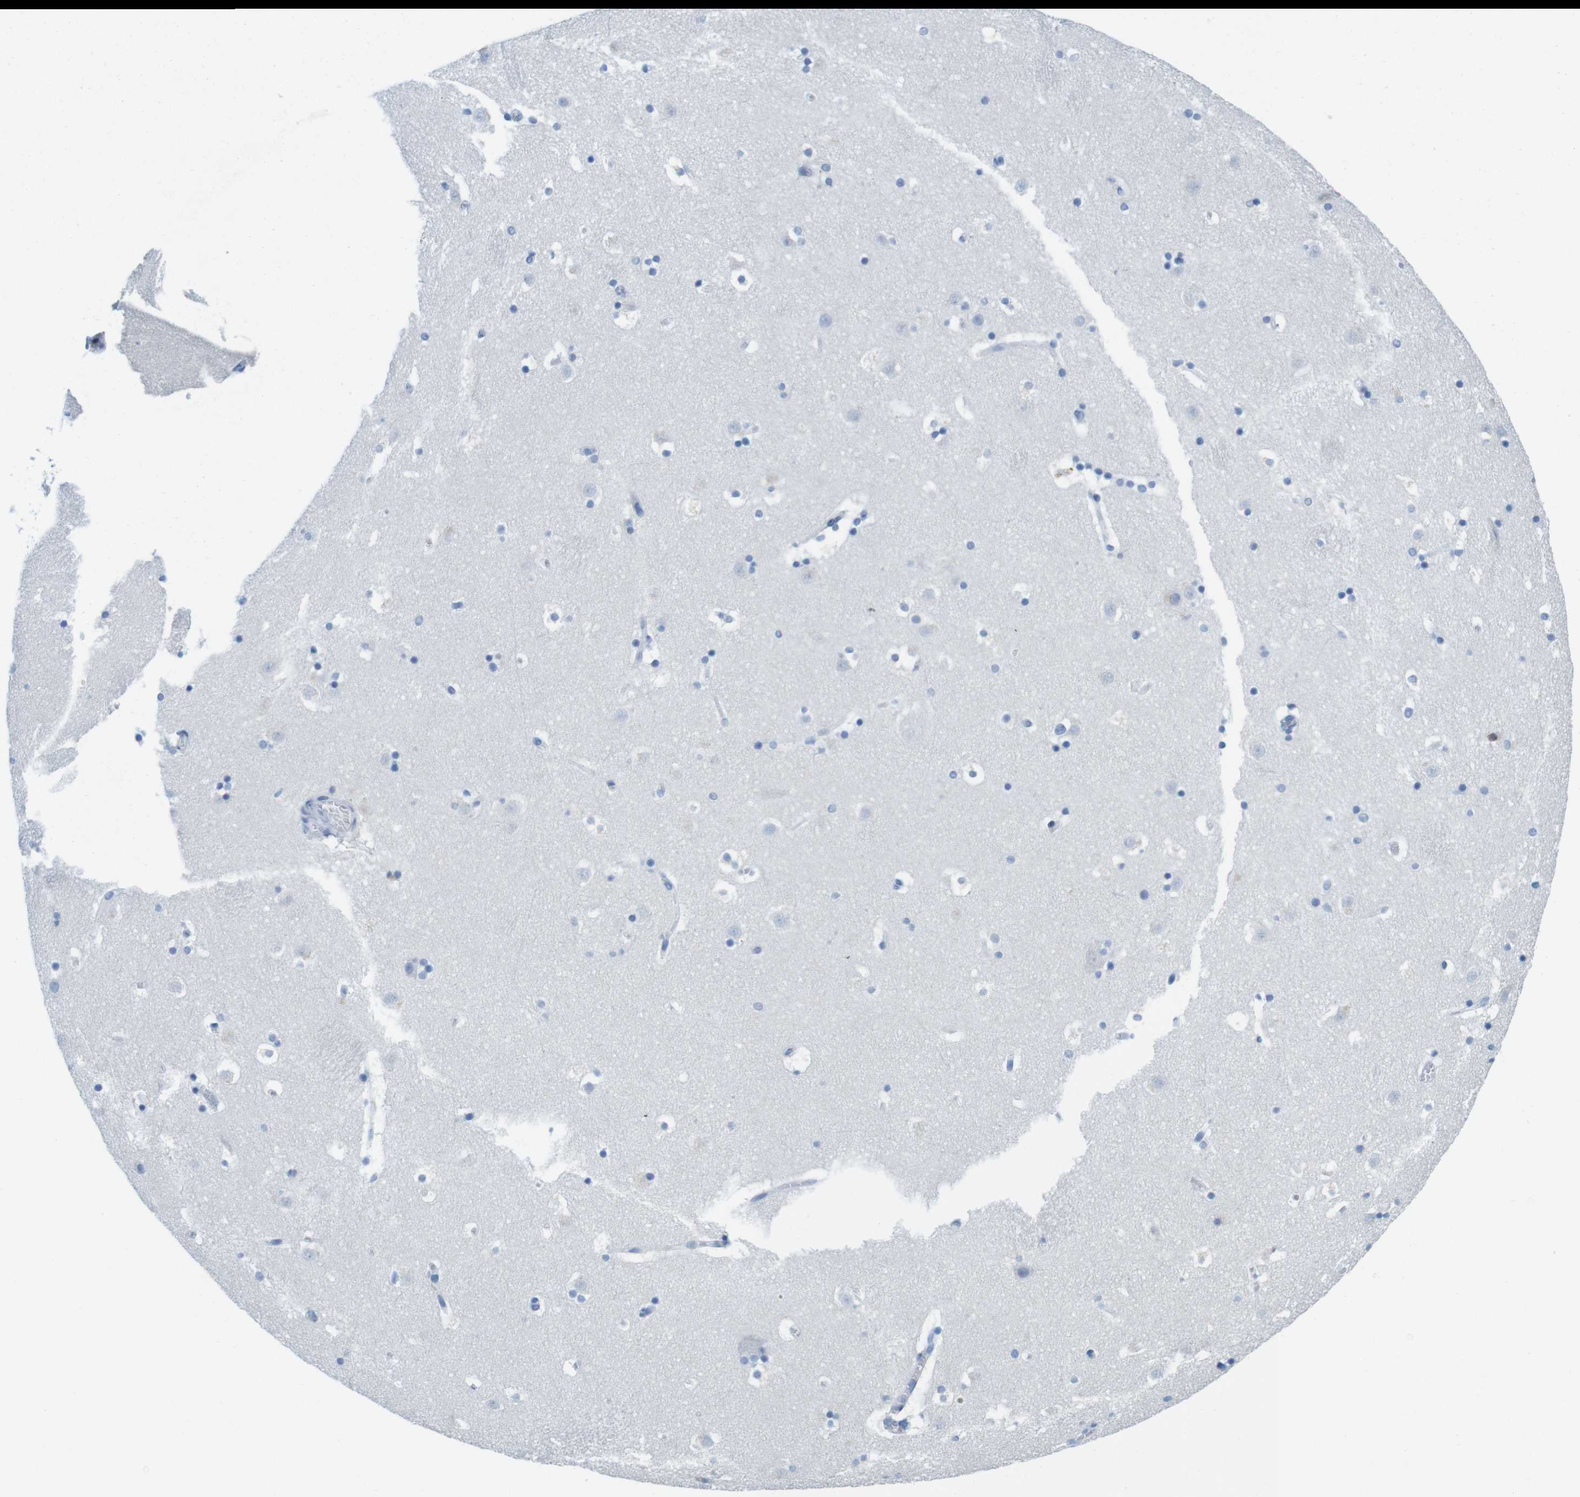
{"staining": {"intensity": "negative", "quantity": "none", "location": "none"}, "tissue": "caudate", "cell_type": "Glial cells", "image_type": "normal", "snomed": [{"axis": "morphology", "description": "Normal tissue, NOS"}, {"axis": "topography", "description": "Lateral ventricle wall"}], "caption": "IHC of benign human caudate displays no positivity in glial cells.", "gene": "CD5", "patient": {"sex": "male", "age": 45}}